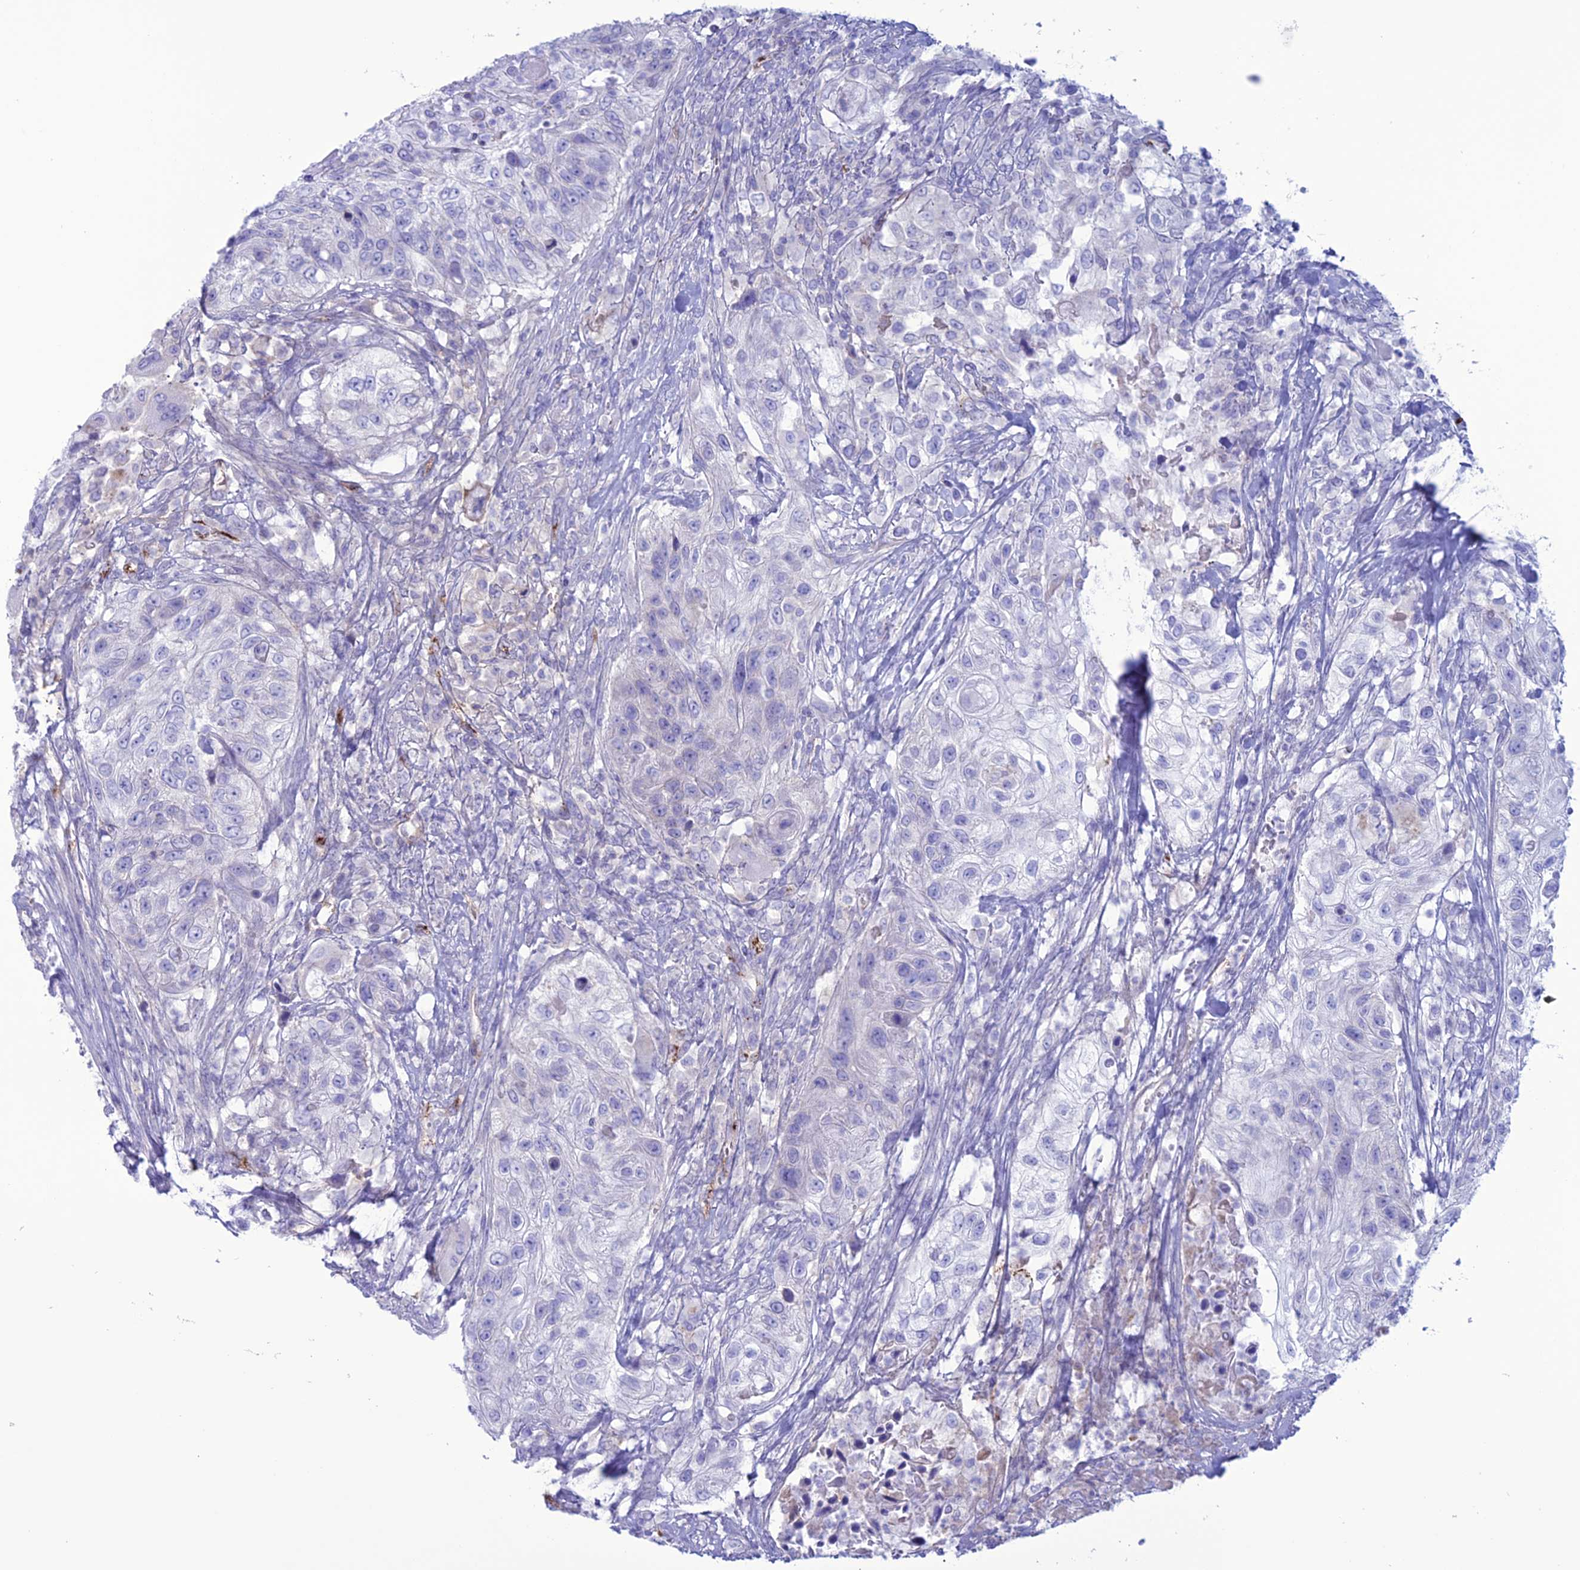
{"staining": {"intensity": "negative", "quantity": "none", "location": "none"}, "tissue": "urothelial cancer", "cell_type": "Tumor cells", "image_type": "cancer", "snomed": [{"axis": "morphology", "description": "Urothelial carcinoma, High grade"}, {"axis": "topography", "description": "Urinary bladder"}], "caption": "IHC of urothelial carcinoma (high-grade) demonstrates no staining in tumor cells.", "gene": "CDC42EP5", "patient": {"sex": "female", "age": 60}}